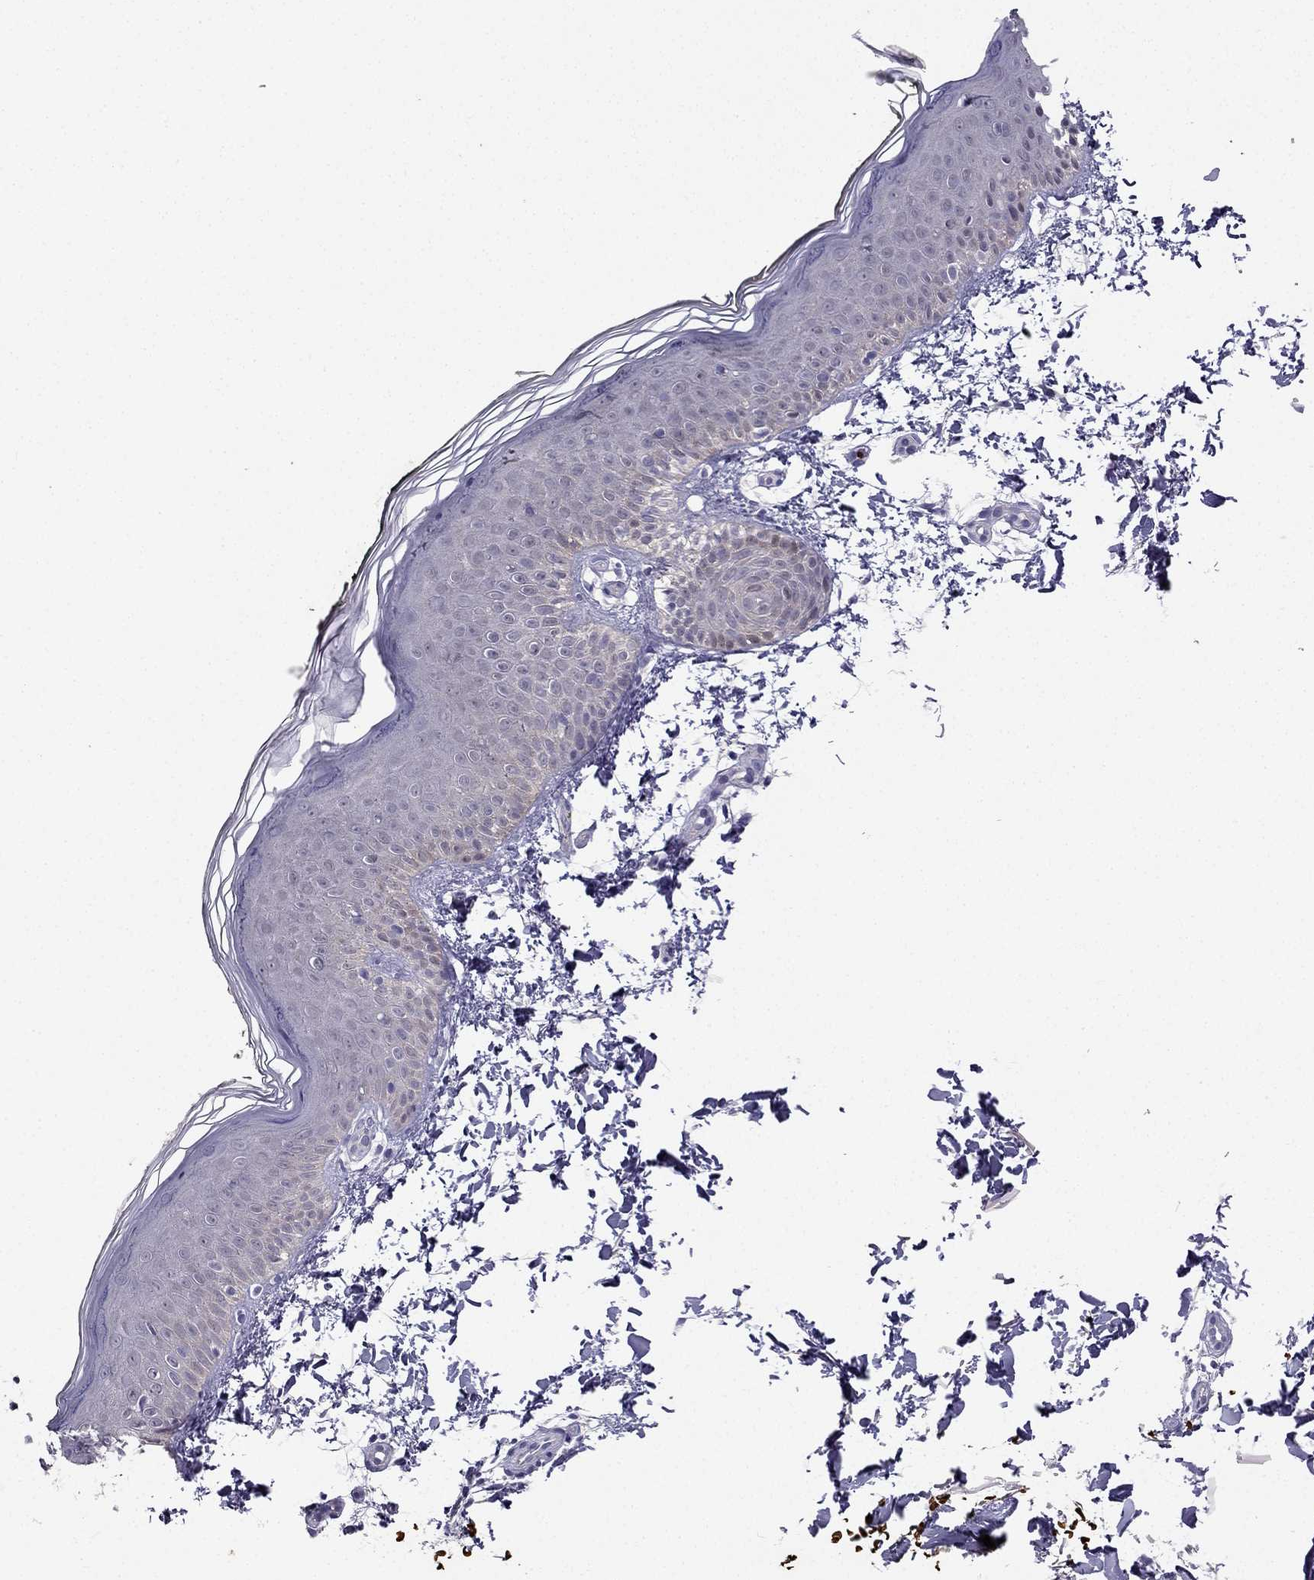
{"staining": {"intensity": "negative", "quantity": "none", "location": "none"}, "tissue": "skin", "cell_type": "Fibroblasts", "image_type": "normal", "snomed": [{"axis": "morphology", "description": "Normal tissue, NOS"}, {"axis": "topography", "description": "Skin"}], "caption": "IHC photomicrograph of normal skin stained for a protein (brown), which shows no expression in fibroblasts. (Immunohistochemistry, brightfield microscopy, high magnification).", "gene": "RSPH14", "patient": {"sex": "female", "age": 62}}